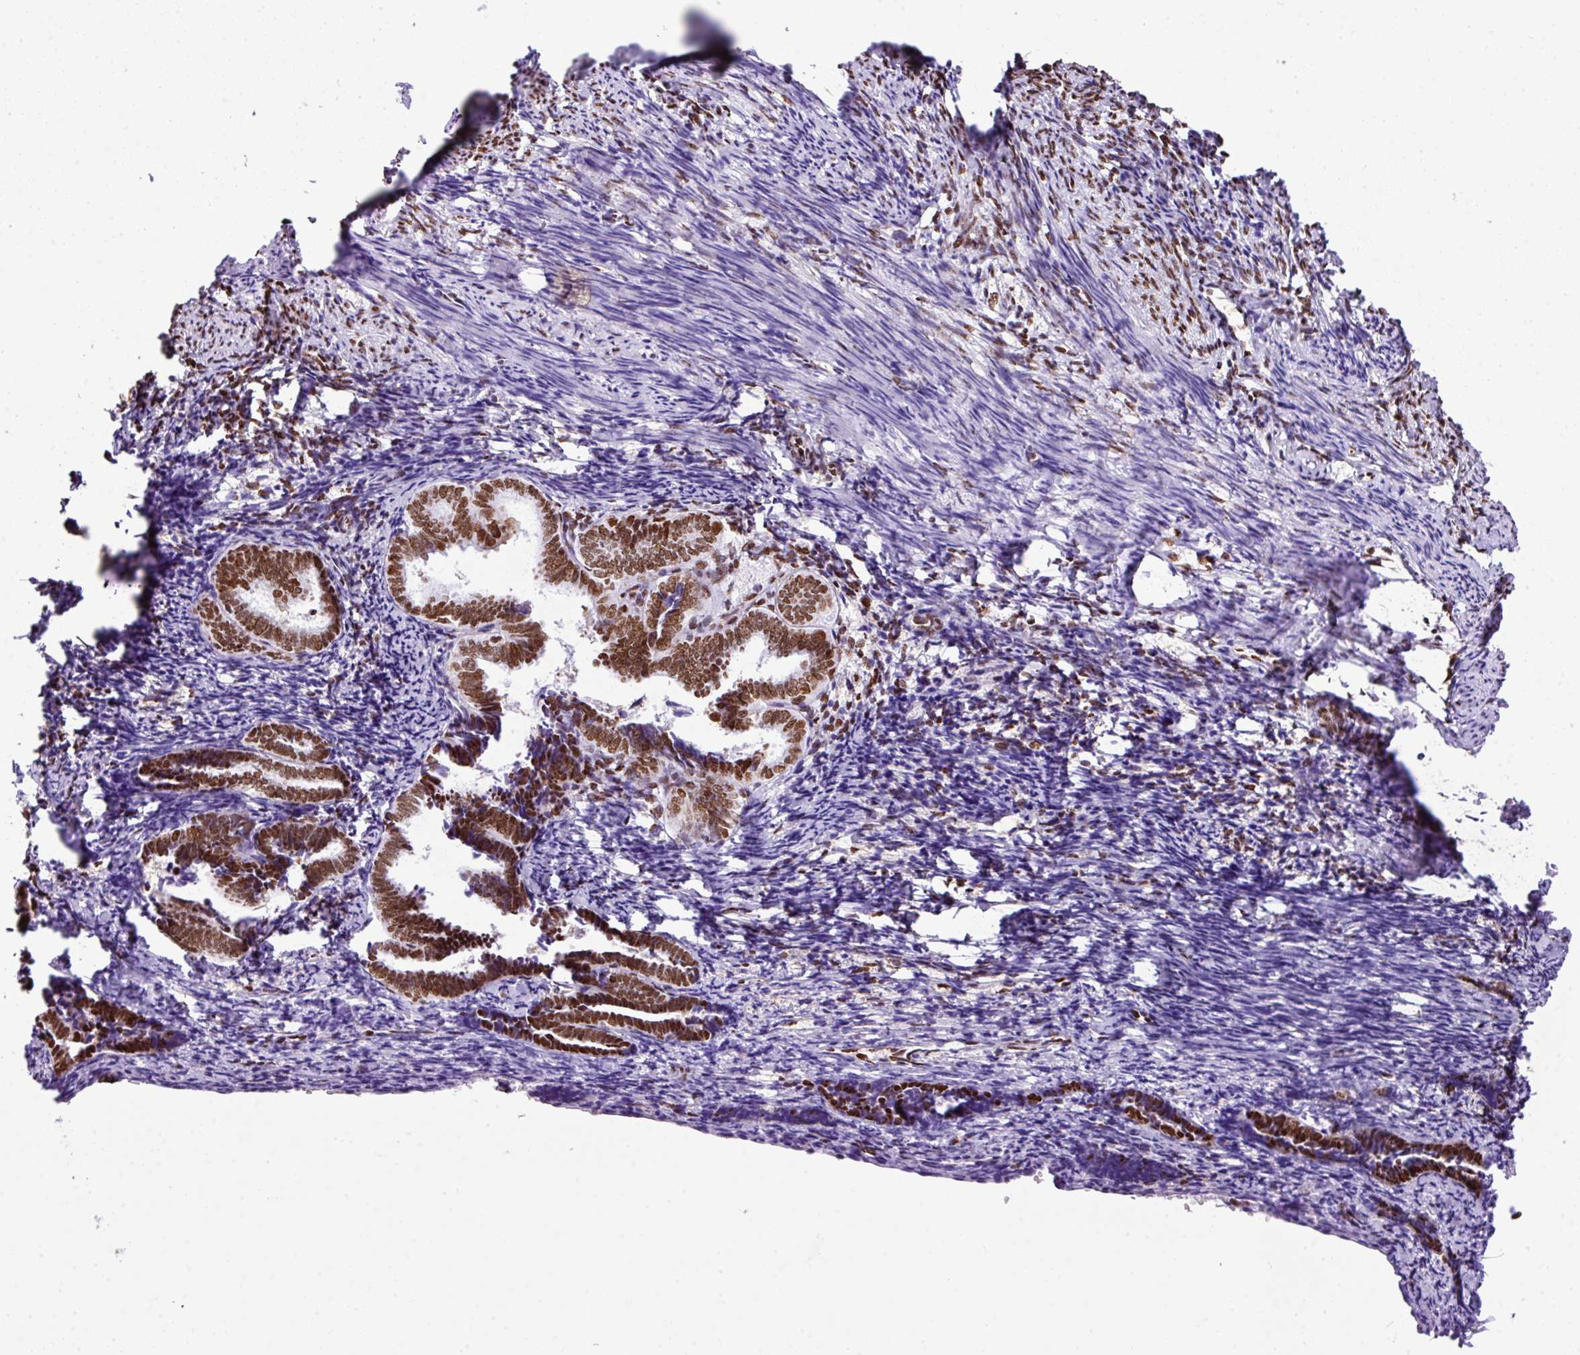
{"staining": {"intensity": "moderate", "quantity": "25%-75%", "location": "nuclear"}, "tissue": "endometrium", "cell_type": "Cells in endometrial stroma", "image_type": "normal", "snomed": [{"axis": "morphology", "description": "Normal tissue, NOS"}, {"axis": "topography", "description": "Endometrium"}], "caption": "A high-resolution photomicrograph shows IHC staining of unremarkable endometrium, which exhibits moderate nuclear positivity in about 25%-75% of cells in endometrial stroma.", "gene": "RARG", "patient": {"sex": "female", "age": 54}}